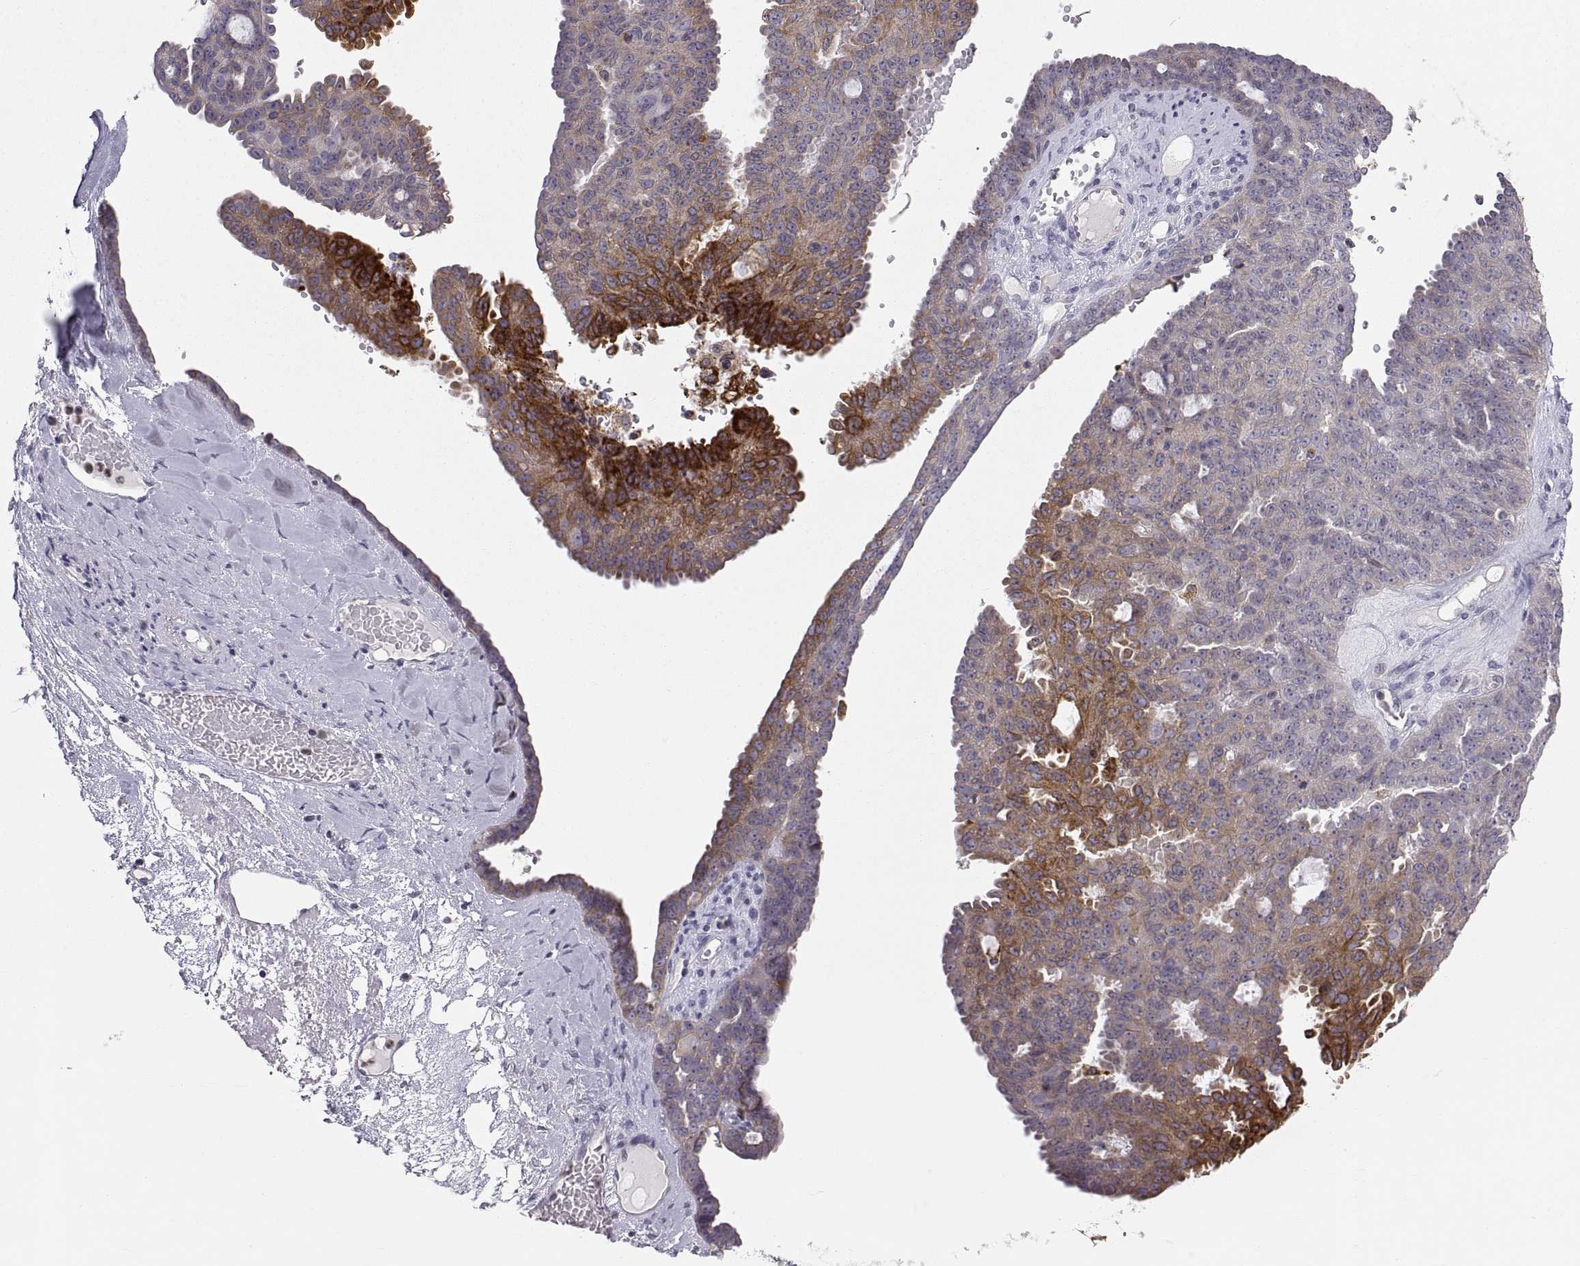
{"staining": {"intensity": "strong", "quantity": "<25%", "location": "cytoplasmic/membranous"}, "tissue": "ovarian cancer", "cell_type": "Tumor cells", "image_type": "cancer", "snomed": [{"axis": "morphology", "description": "Cystadenocarcinoma, serous, NOS"}, {"axis": "topography", "description": "Ovary"}], "caption": "This is an image of IHC staining of serous cystadenocarcinoma (ovarian), which shows strong expression in the cytoplasmic/membranous of tumor cells.", "gene": "ERO1A", "patient": {"sex": "female", "age": 71}}